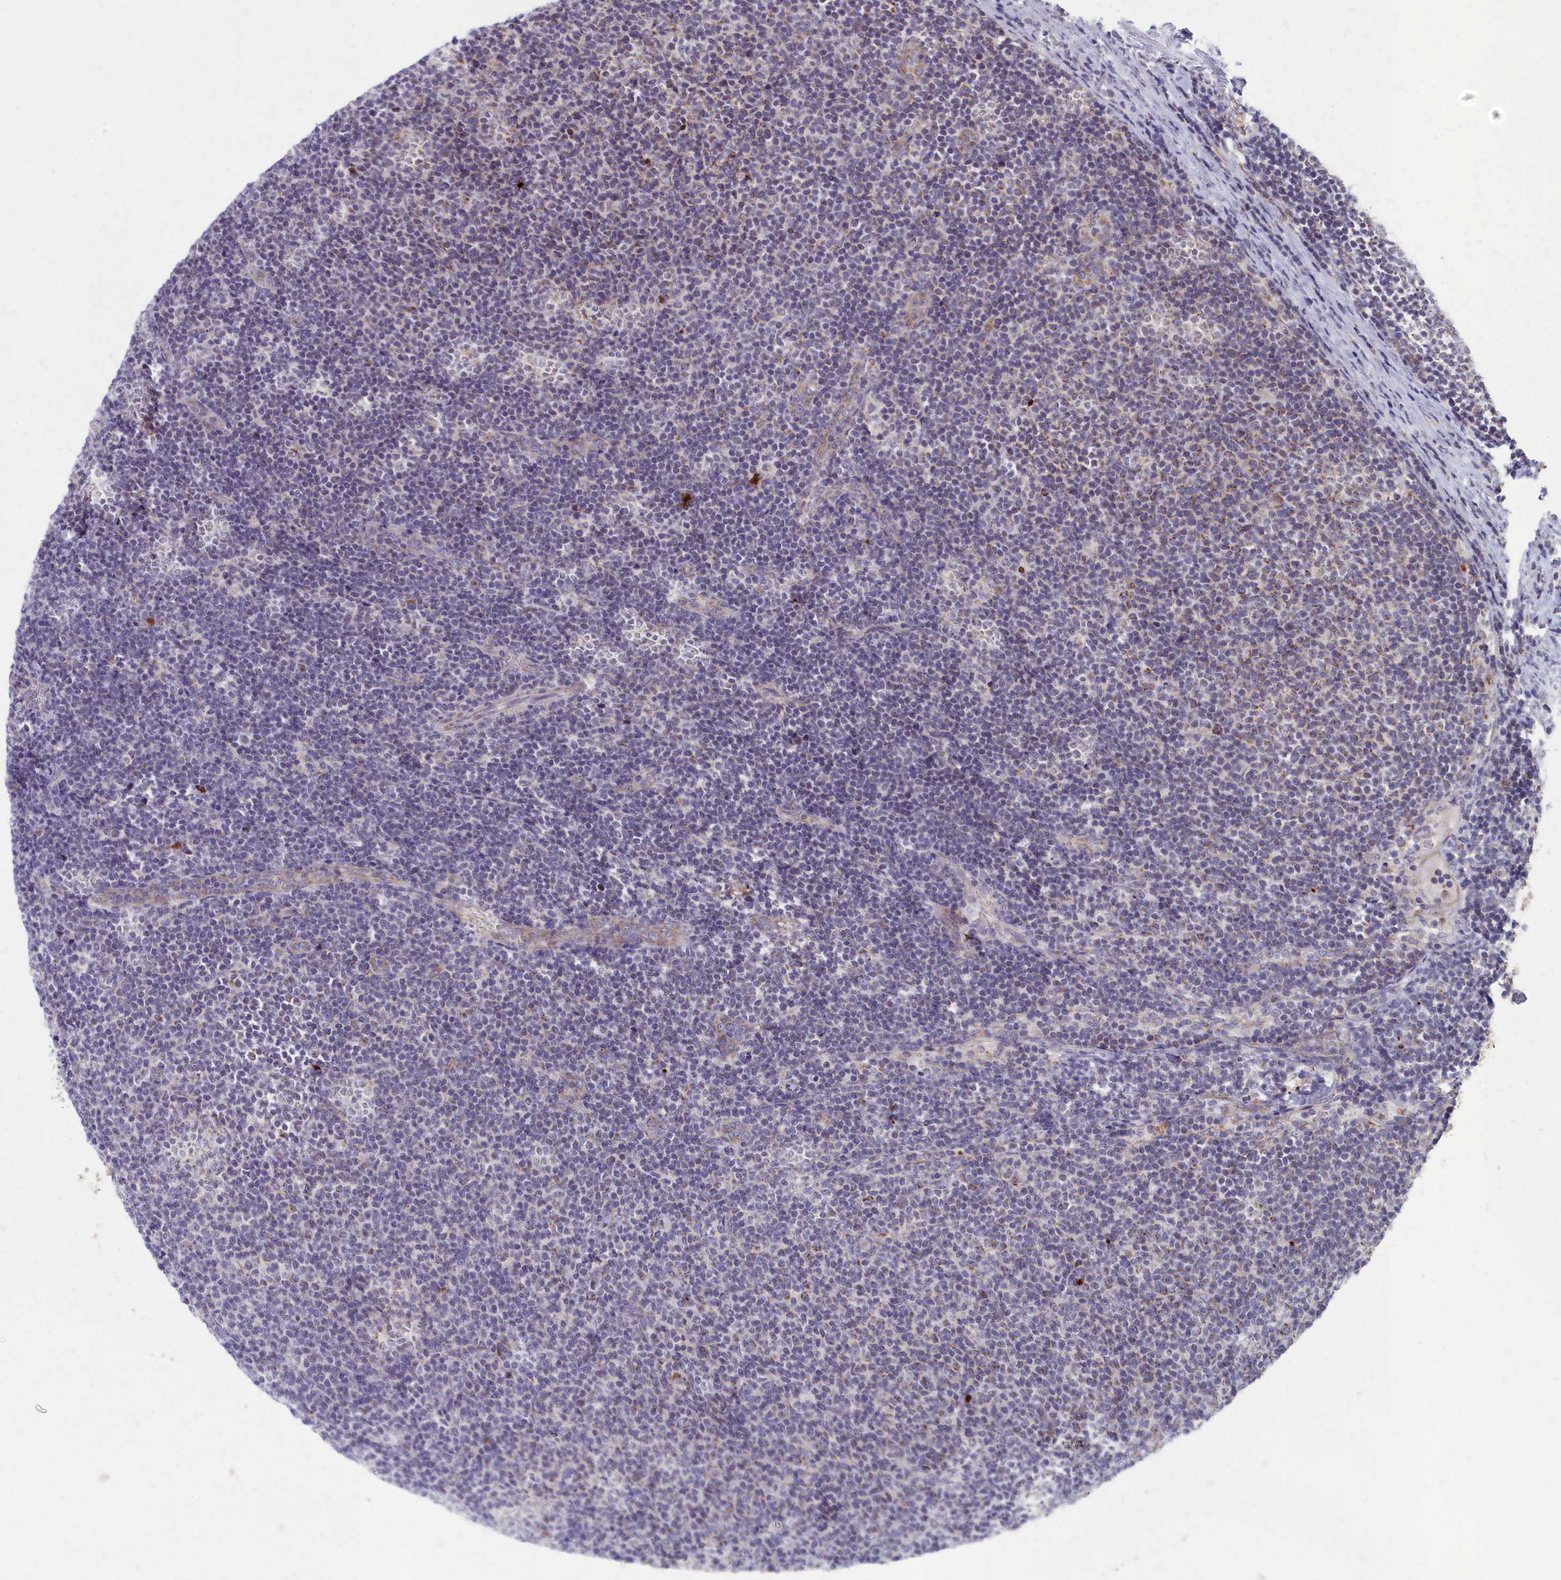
{"staining": {"intensity": "negative", "quantity": "none", "location": "none"}, "tissue": "lymphoma", "cell_type": "Tumor cells", "image_type": "cancer", "snomed": [{"axis": "morphology", "description": "Malignant lymphoma, non-Hodgkin's type, Low grade"}, {"axis": "topography", "description": "Lymph node"}], "caption": "Protein analysis of malignant lymphoma, non-Hodgkin's type (low-grade) shows no significant positivity in tumor cells.", "gene": "MRPS25", "patient": {"sex": "male", "age": 66}}